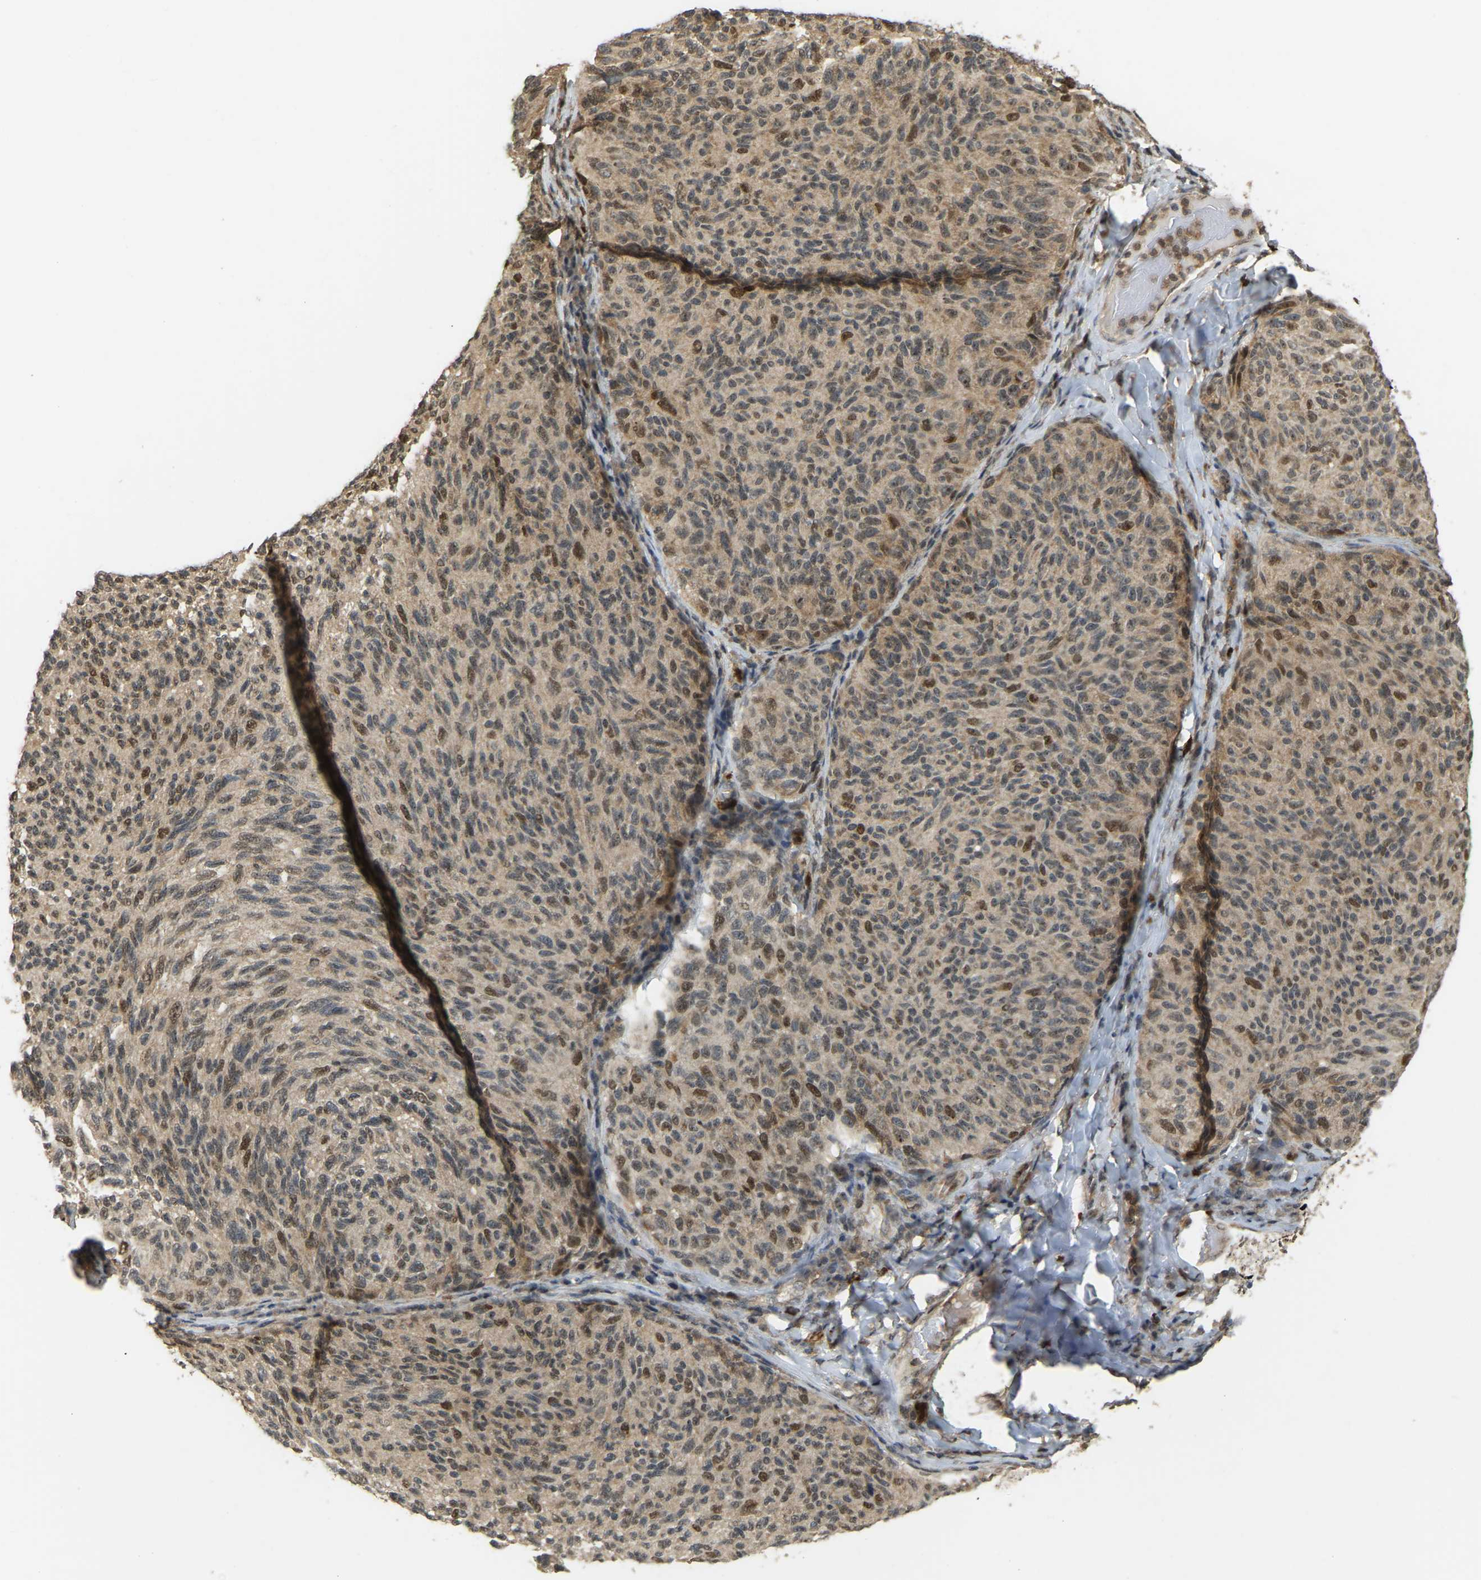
{"staining": {"intensity": "moderate", "quantity": ">75%", "location": "cytoplasmic/membranous,nuclear"}, "tissue": "melanoma", "cell_type": "Tumor cells", "image_type": "cancer", "snomed": [{"axis": "morphology", "description": "Malignant melanoma, NOS"}, {"axis": "topography", "description": "Skin"}], "caption": "The immunohistochemical stain shows moderate cytoplasmic/membranous and nuclear staining in tumor cells of malignant melanoma tissue.", "gene": "BRF2", "patient": {"sex": "female", "age": 73}}